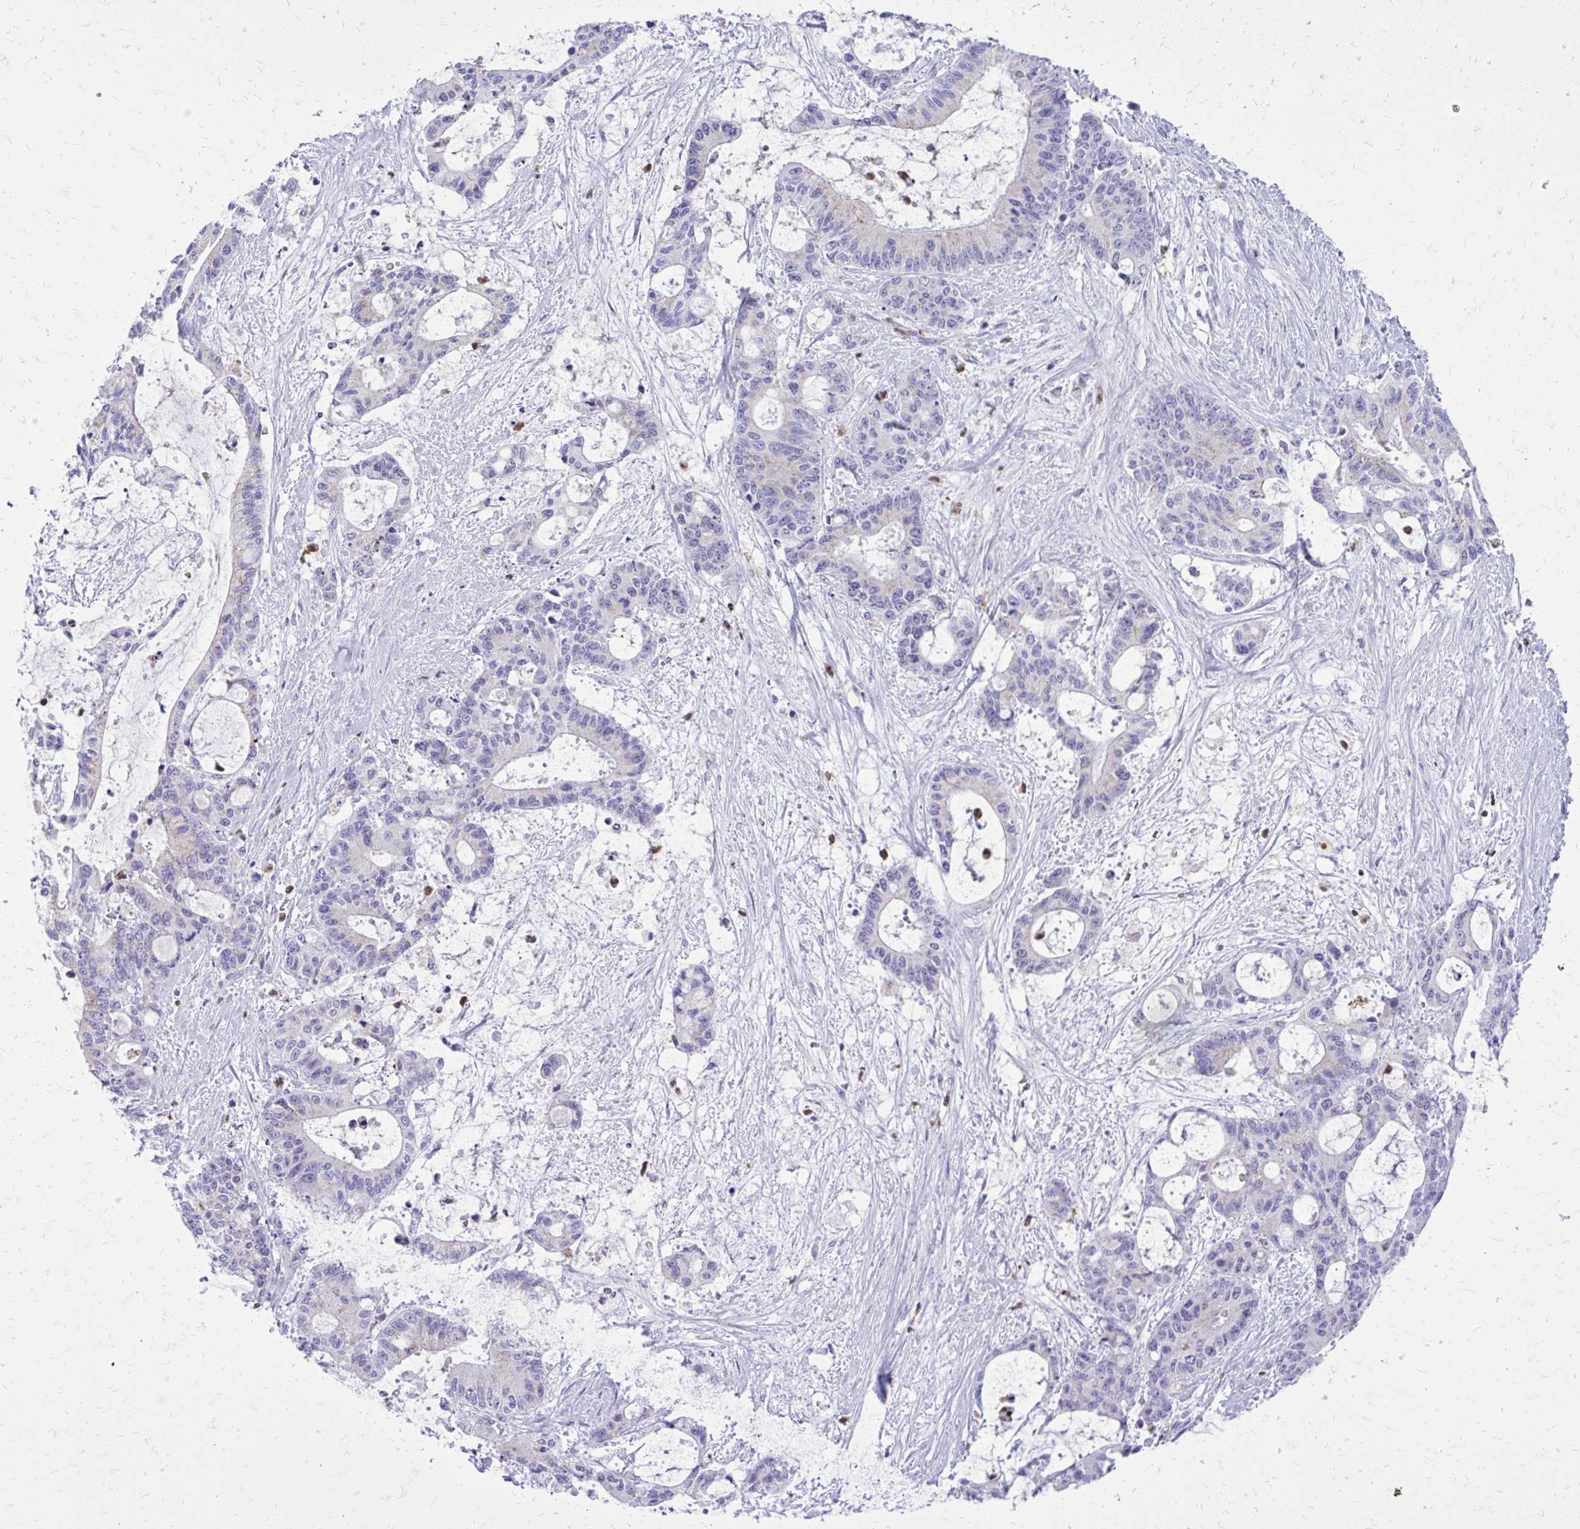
{"staining": {"intensity": "negative", "quantity": "none", "location": "none"}, "tissue": "liver cancer", "cell_type": "Tumor cells", "image_type": "cancer", "snomed": [{"axis": "morphology", "description": "Normal tissue, NOS"}, {"axis": "morphology", "description": "Cholangiocarcinoma"}, {"axis": "topography", "description": "Liver"}, {"axis": "topography", "description": "Peripheral nerve tissue"}], "caption": "Immunohistochemistry histopathology image of neoplastic tissue: human cholangiocarcinoma (liver) stained with DAB (3,3'-diaminobenzidine) shows no significant protein positivity in tumor cells.", "gene": "CAT", "patient": {"sex": "female", "age": 73}}